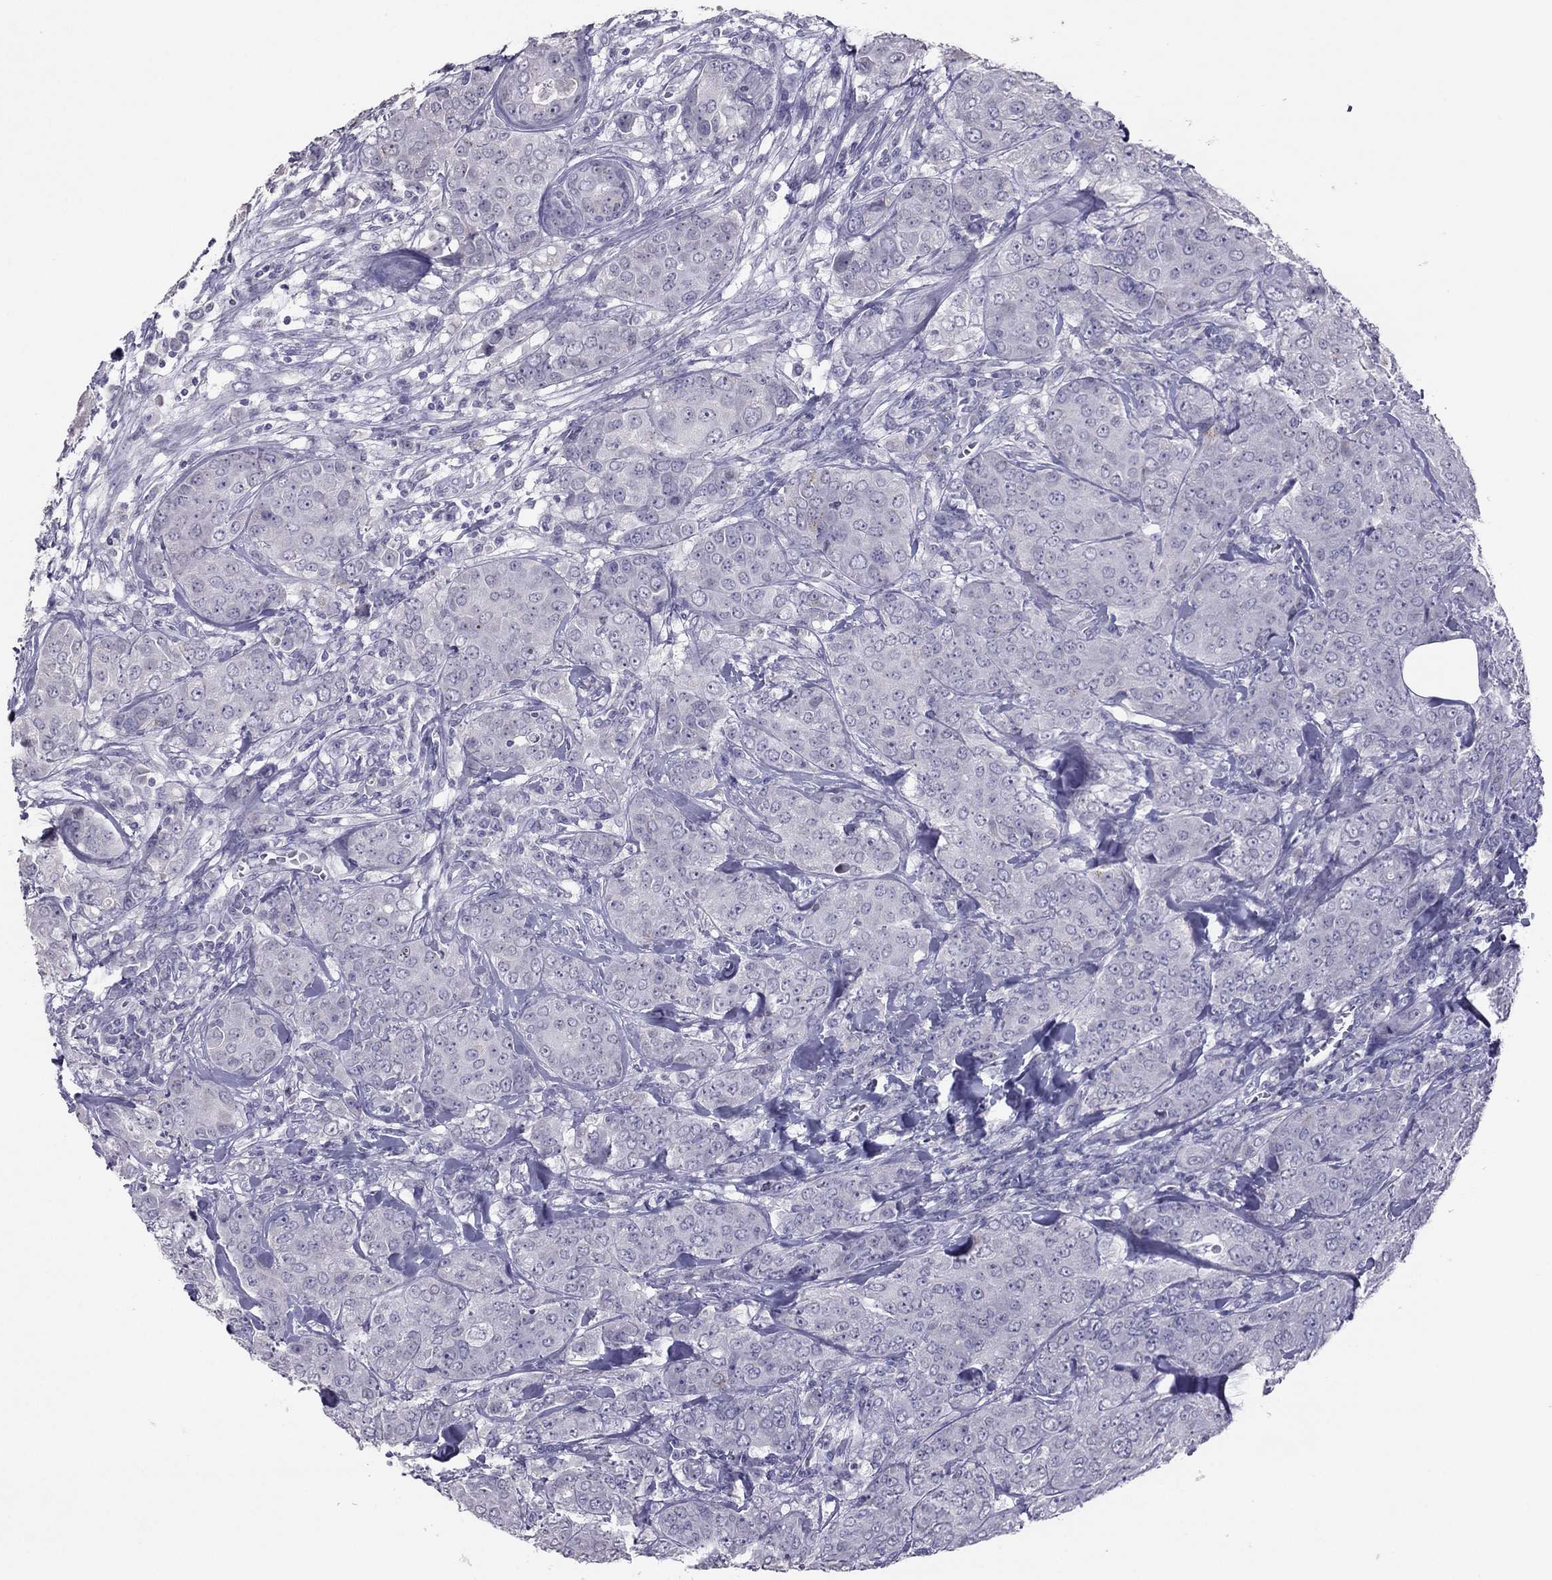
{"staining": {"intensity": "negative", "quantity": "none", "location": "none"}, "tissue": "breast cancer", "cell_type": "Tumor cells", "image_type": "cancer", "snomed": [{"axis": "morphology", "description": "Duct carcinoma"}, {"axis": "topography", "description": "Breast"}], "caption": "The histopathology image shows no staining of tumor cells in breast cancer.", "gene": "RGS8", "patient": {"sex": "female", "age": 43}}